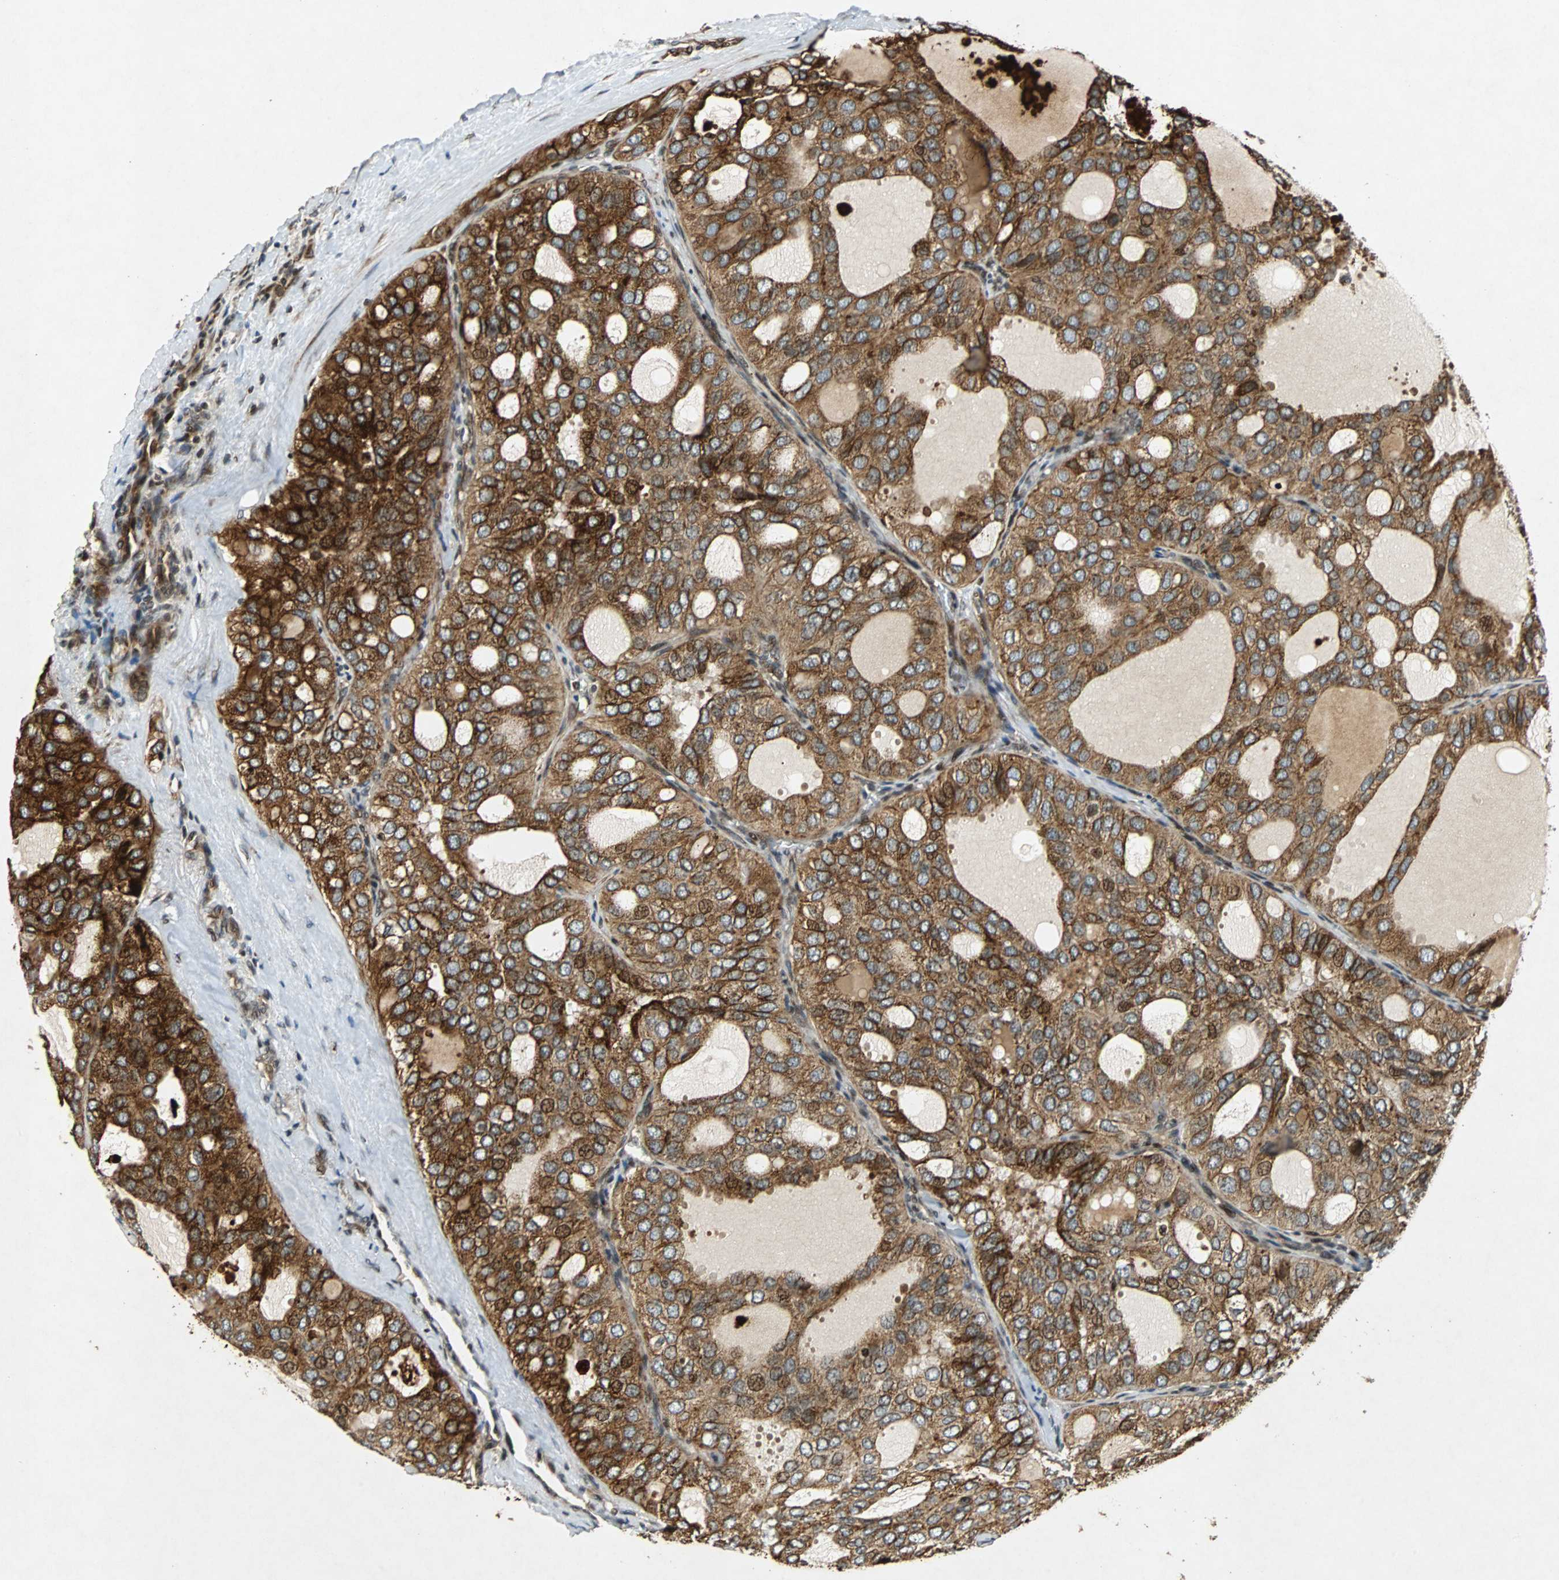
{"staining": {"intensity": "strong", "quantity": ">75%", "location": "cytoplasmic/membranous"}, "tissue": "thyroid cancer", "cell_type": "Tumor cells", "image_type": "cancer", "snomed": [{"axis": "morphology", "description": "Follicular adenoma carcinoma, NOS"}, {"axis": "topography", "description": "Thyroid gland"}], "caption": "Brown immunohistochemical staining in human follicular adenoma carcinoma (thyroid) displays strong cytoplasmic/membranous expression in approximately >75% of tumor cells. Immunohistochemistry stains the protein of interest in brown and the nuclei are stained blue.", "gene": "TUBA4A", "patient": {"sex": "male", "age": 75}}